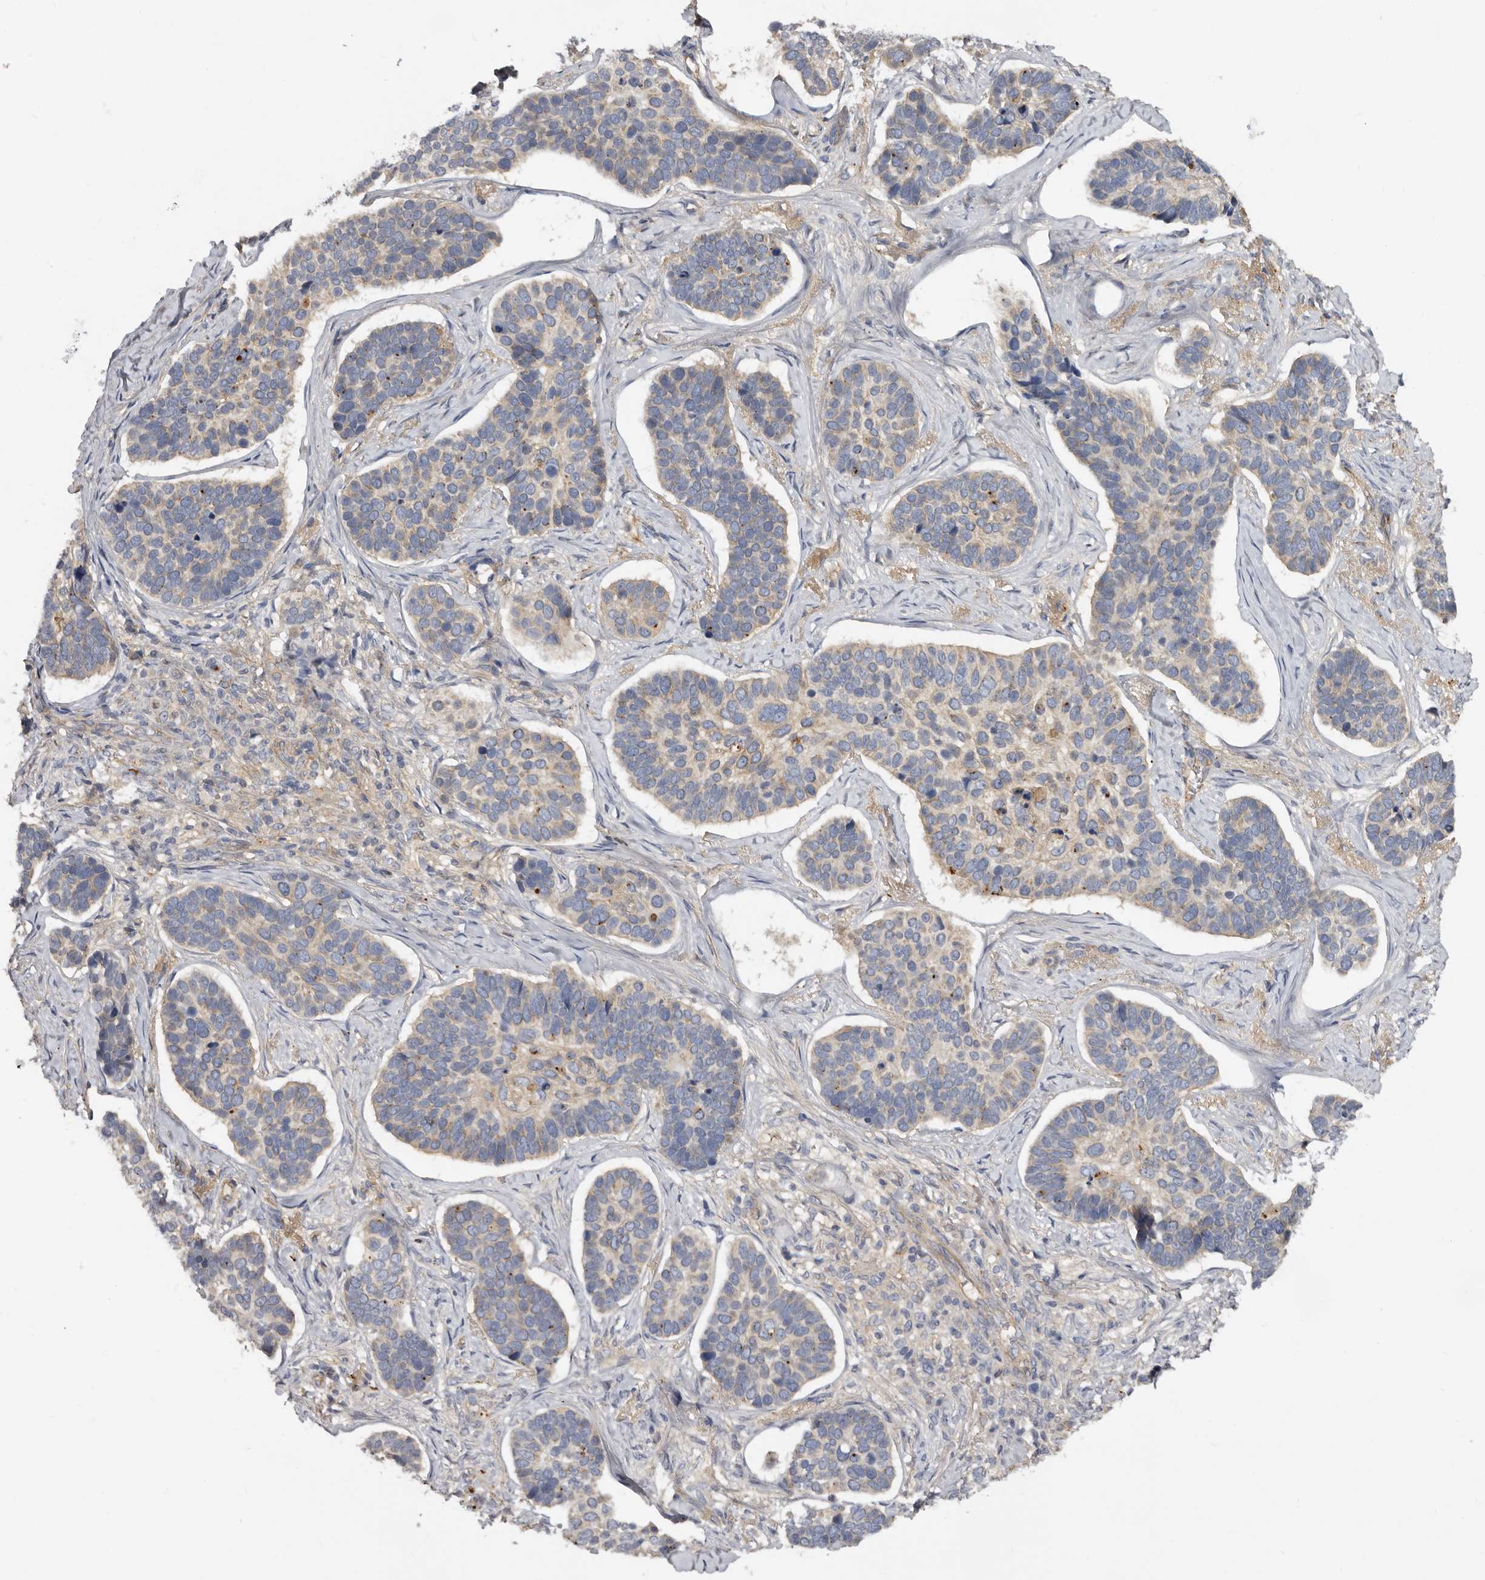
{"staining": {"intensity": "negative", "quantity": "none", "location": "none"}, "tissue": "skin cancer", "cell_type": "Tumor cells", "image_type": "cancer", "snomed": [{"axis": "morphology", "description": "Basal cell carcinoma"}, {"axis": "topography", "description": "Skin"}], "caption": "High magnification brightfield microscopy of basal cell carcinoma (skin) stained with DAB (3,3'-diaminobenzidine) (brown) and counterstained with hematoxylin (blue): tumor cells show no significant expression. Nuclei are stained in blue.", "gene": "INKA2", "patient": {"sex": "male", "age": 62}}